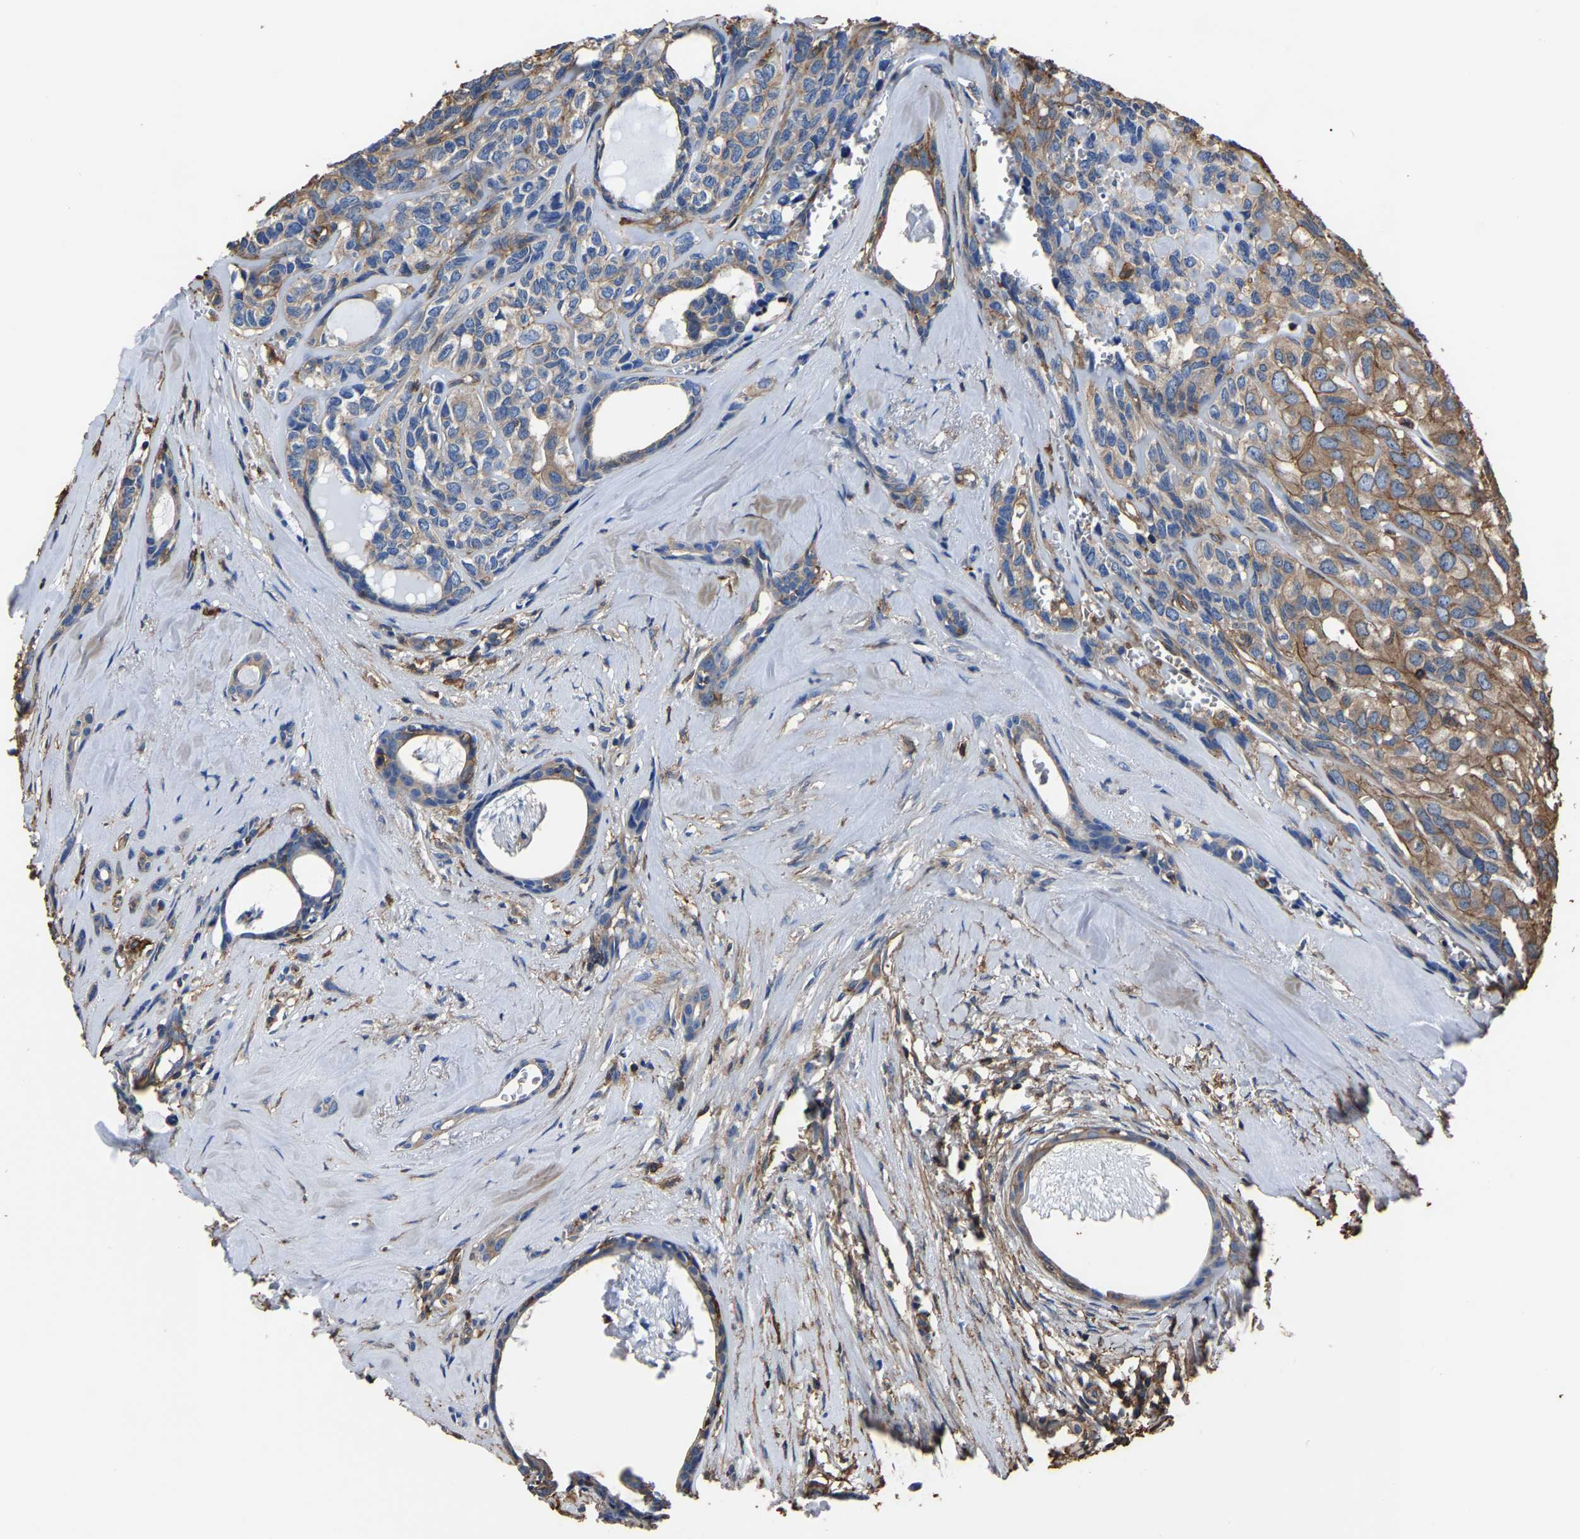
{"staining": {"intensity": "moderate", "quantity": "25%-75%", "location": "cytoplasmic/membranous"}, "tissue": "head and neck cancer", "cell_type": "Tumor cells", "image_type": "cancer", "snomed": [{"axis": "morphology", "description": "Adenocarcinoma, NOS"}, {"axis": "topography", "description": "Salivary gland, NOS"}, {"axis": "topography", "description": "Head-Neck"}], "caption": "Immunohistochemistry of head and neck adenocarcinoma exhibits medium levels of moderate cytoplasmic/membranous staining in approximately 25%-75% of tumor cells.", "gene": "ARMT1", "patient": {"sex": "female", "age": 76}}